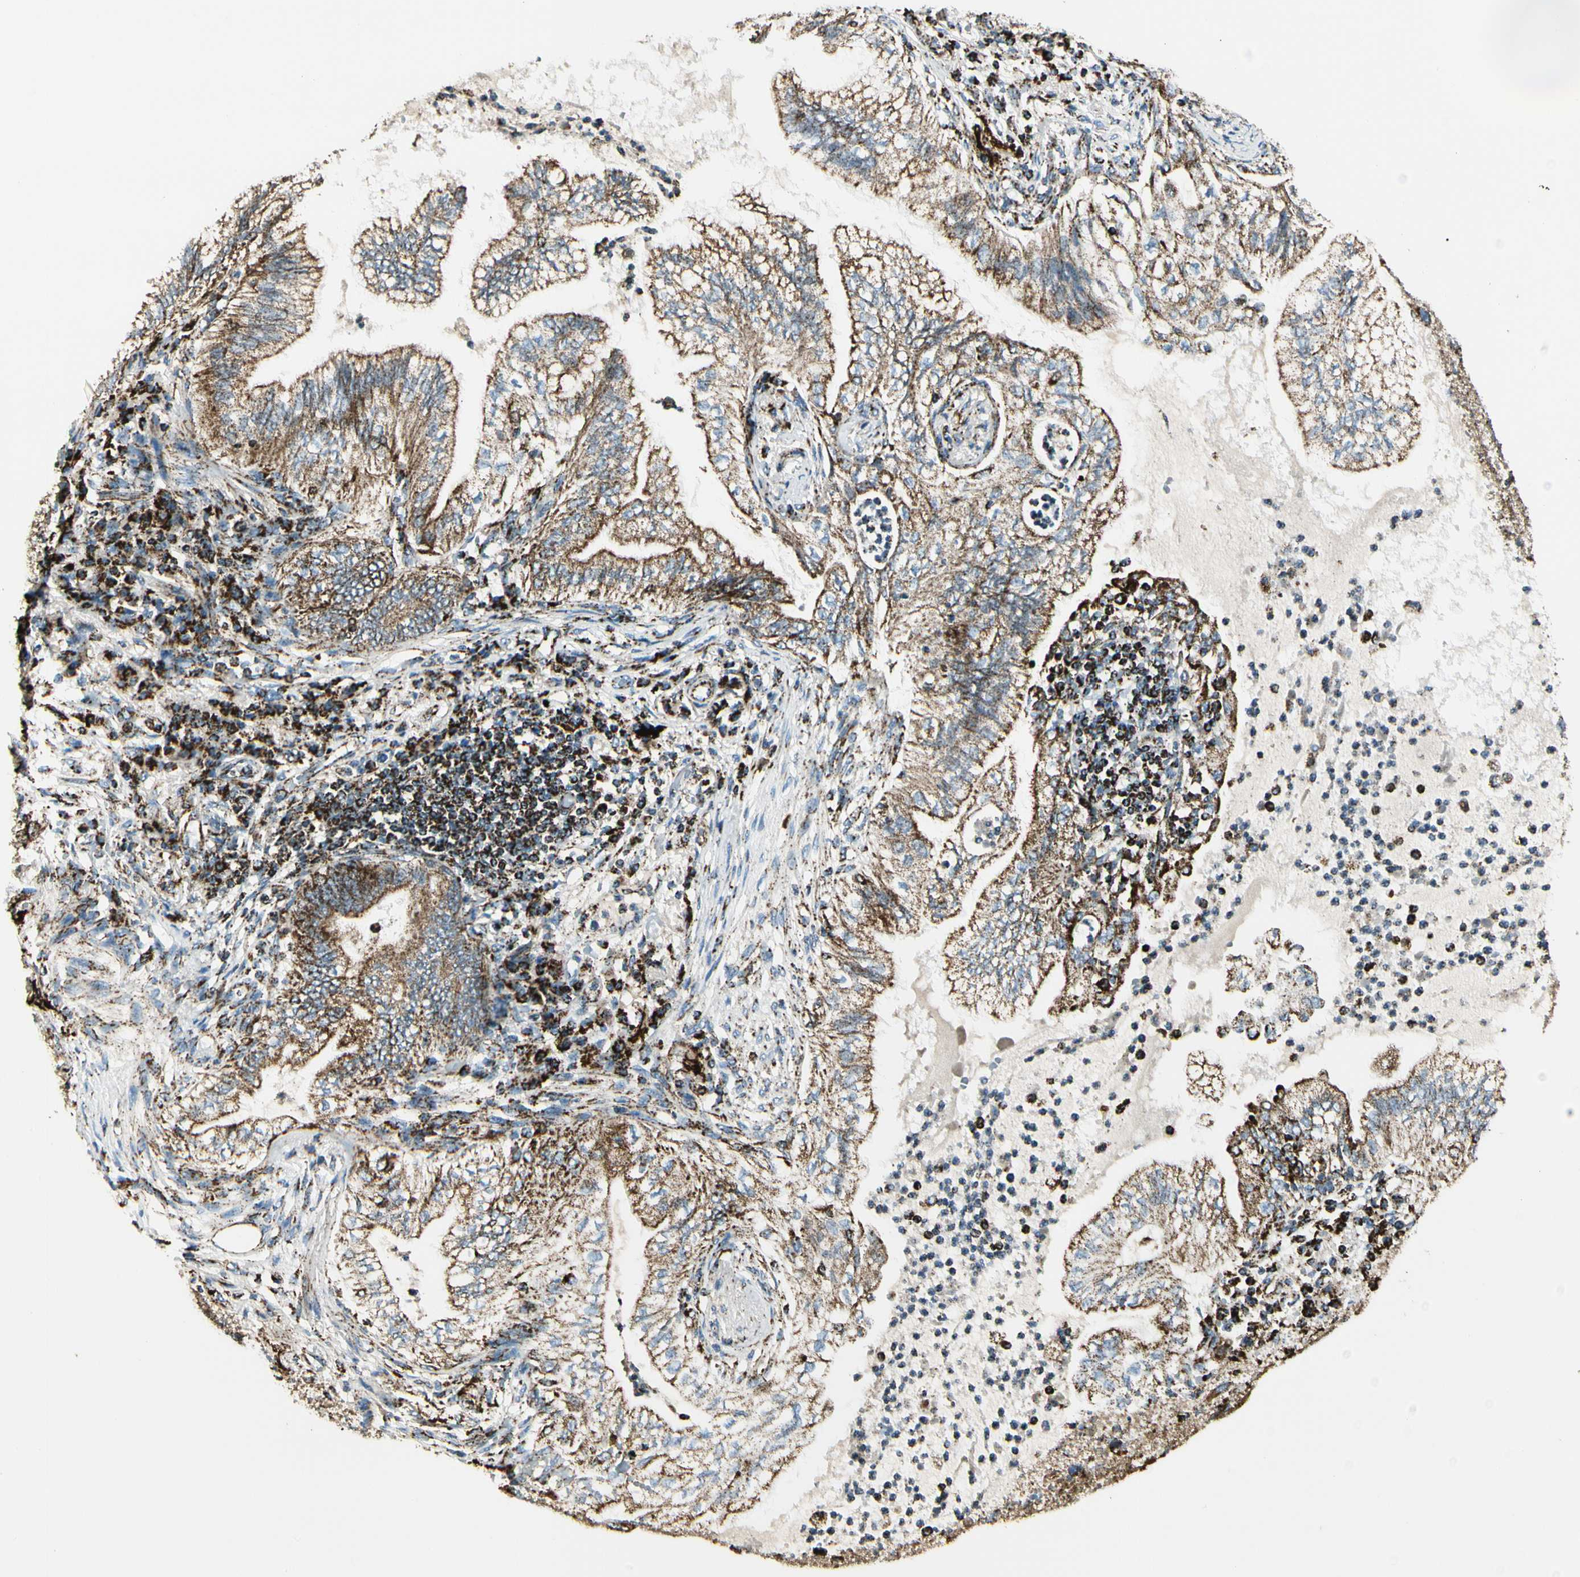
{"staining": {"intensity": "moderate", "quantity": ">75%", "location": "cytoplasmic/membranous"}, "tissue": "lung cancer", "cell_type": "Tumor cells", "image_type": "cancer", "snomed": [{"axis": "morphology", "description": "Normal tissue, NOS"}, {"axis": "morphology", "description": "Adenocarcinoma, NOS"}, {"axis": "topography", "description": "Bronchus"}, {"axis": "topography", "description": "Lung"}], "caption": "Immunohistochemistry photomicrograph of neoplastic tissue: human lung adenocarcinoma stained using IHC displays medium levels of moderate protein expression localized specifically in the cytoplasmic/membranous of tumor cells, appearing as a cytoplasmic/membranous brown color.", "gene": "ME2", "patient": {"sex": "female", "age": 70}}